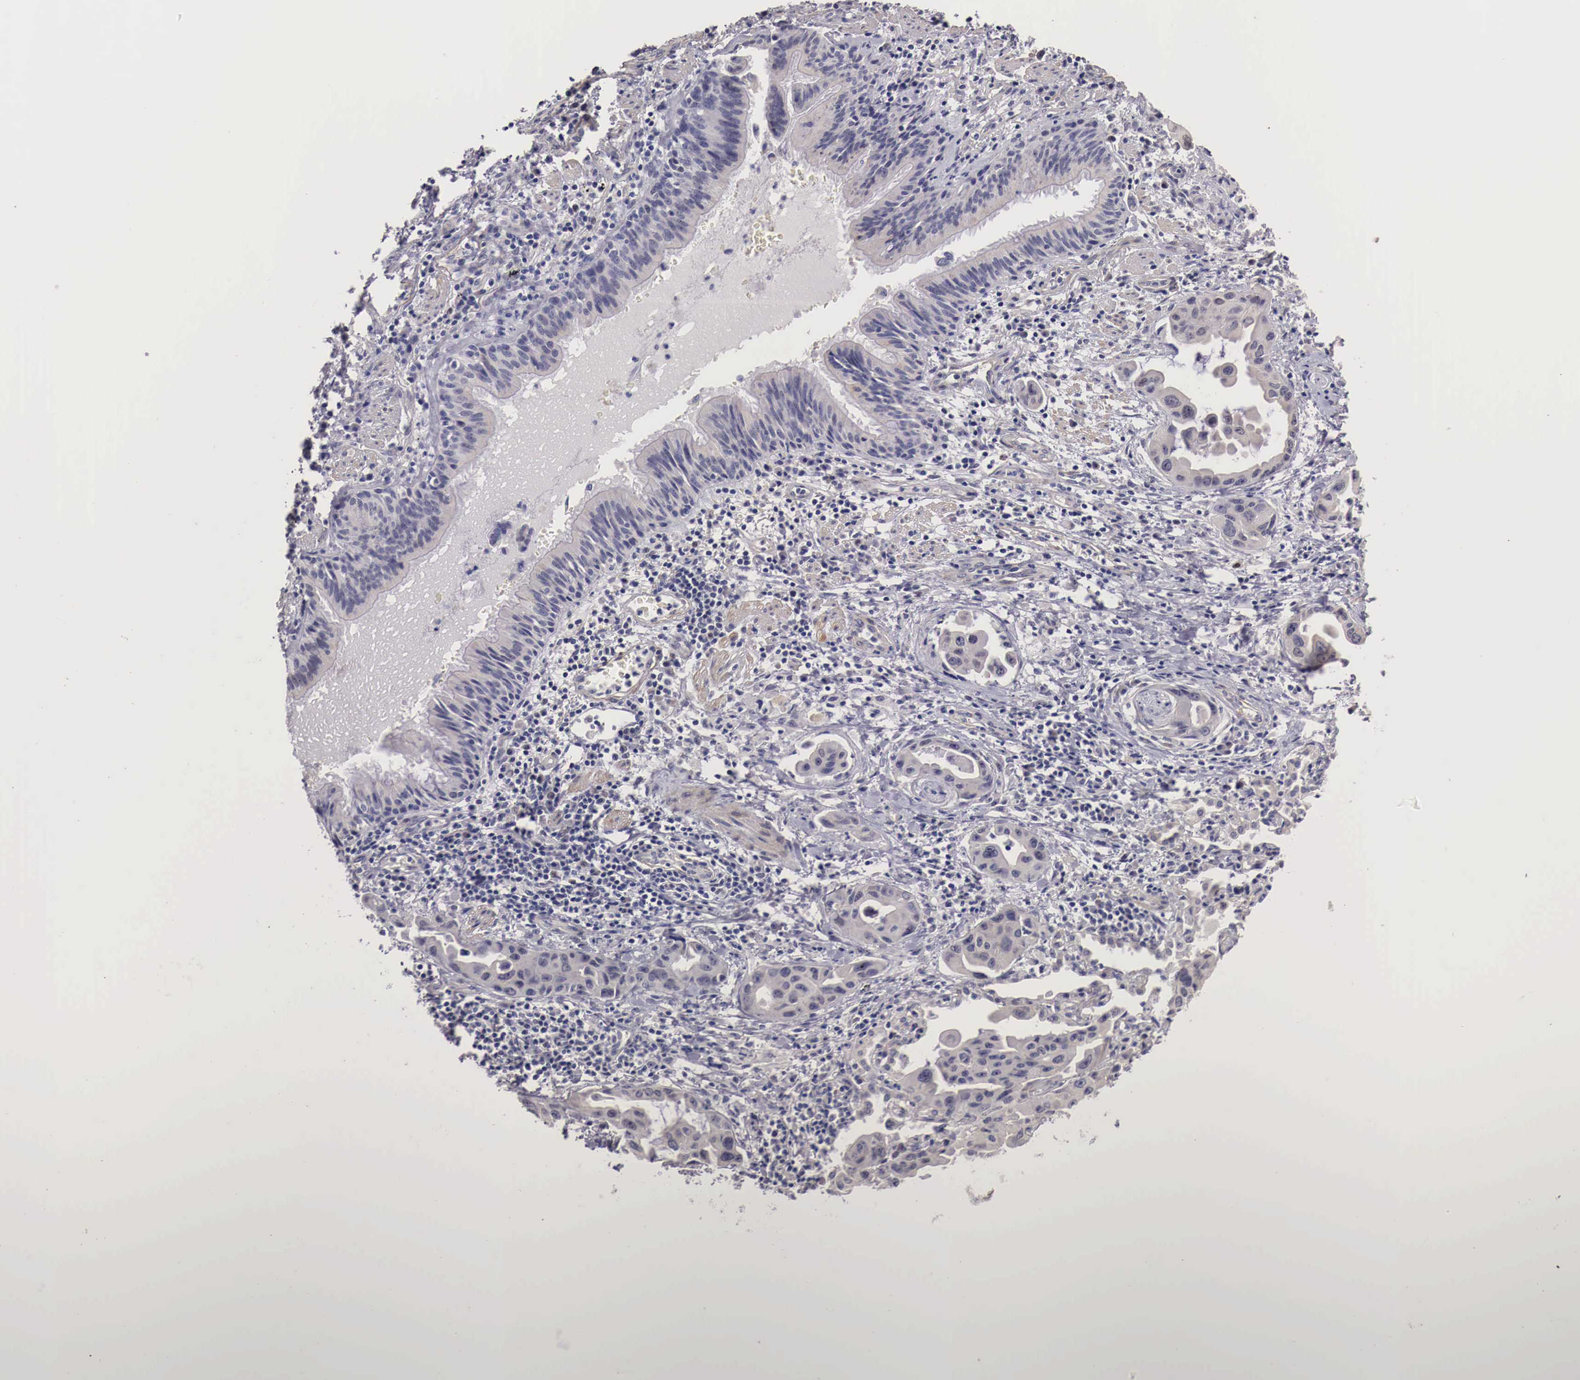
{"staining": {"intensity": "negative", "quantity": "none", "location": "none"}, "tissue": "lung cancer", "cell_type": "Tumor cells", "image_type": "cancer", "snomed": [{"axis": "morphology", "description": "Adenocarcinoma, NOS"}, {"axis": "topography", "description": "Lung"}], "caption": "Immunohistochemistry histopathology image of lung cancer stained for a protein (brown), which displays no positivity in tumor cells. (DAB (3,3'-diaminobenzidine) IHC, high magnification).", "gene": "ENOX2", "patient": {"sex": "male", "age": 64}}